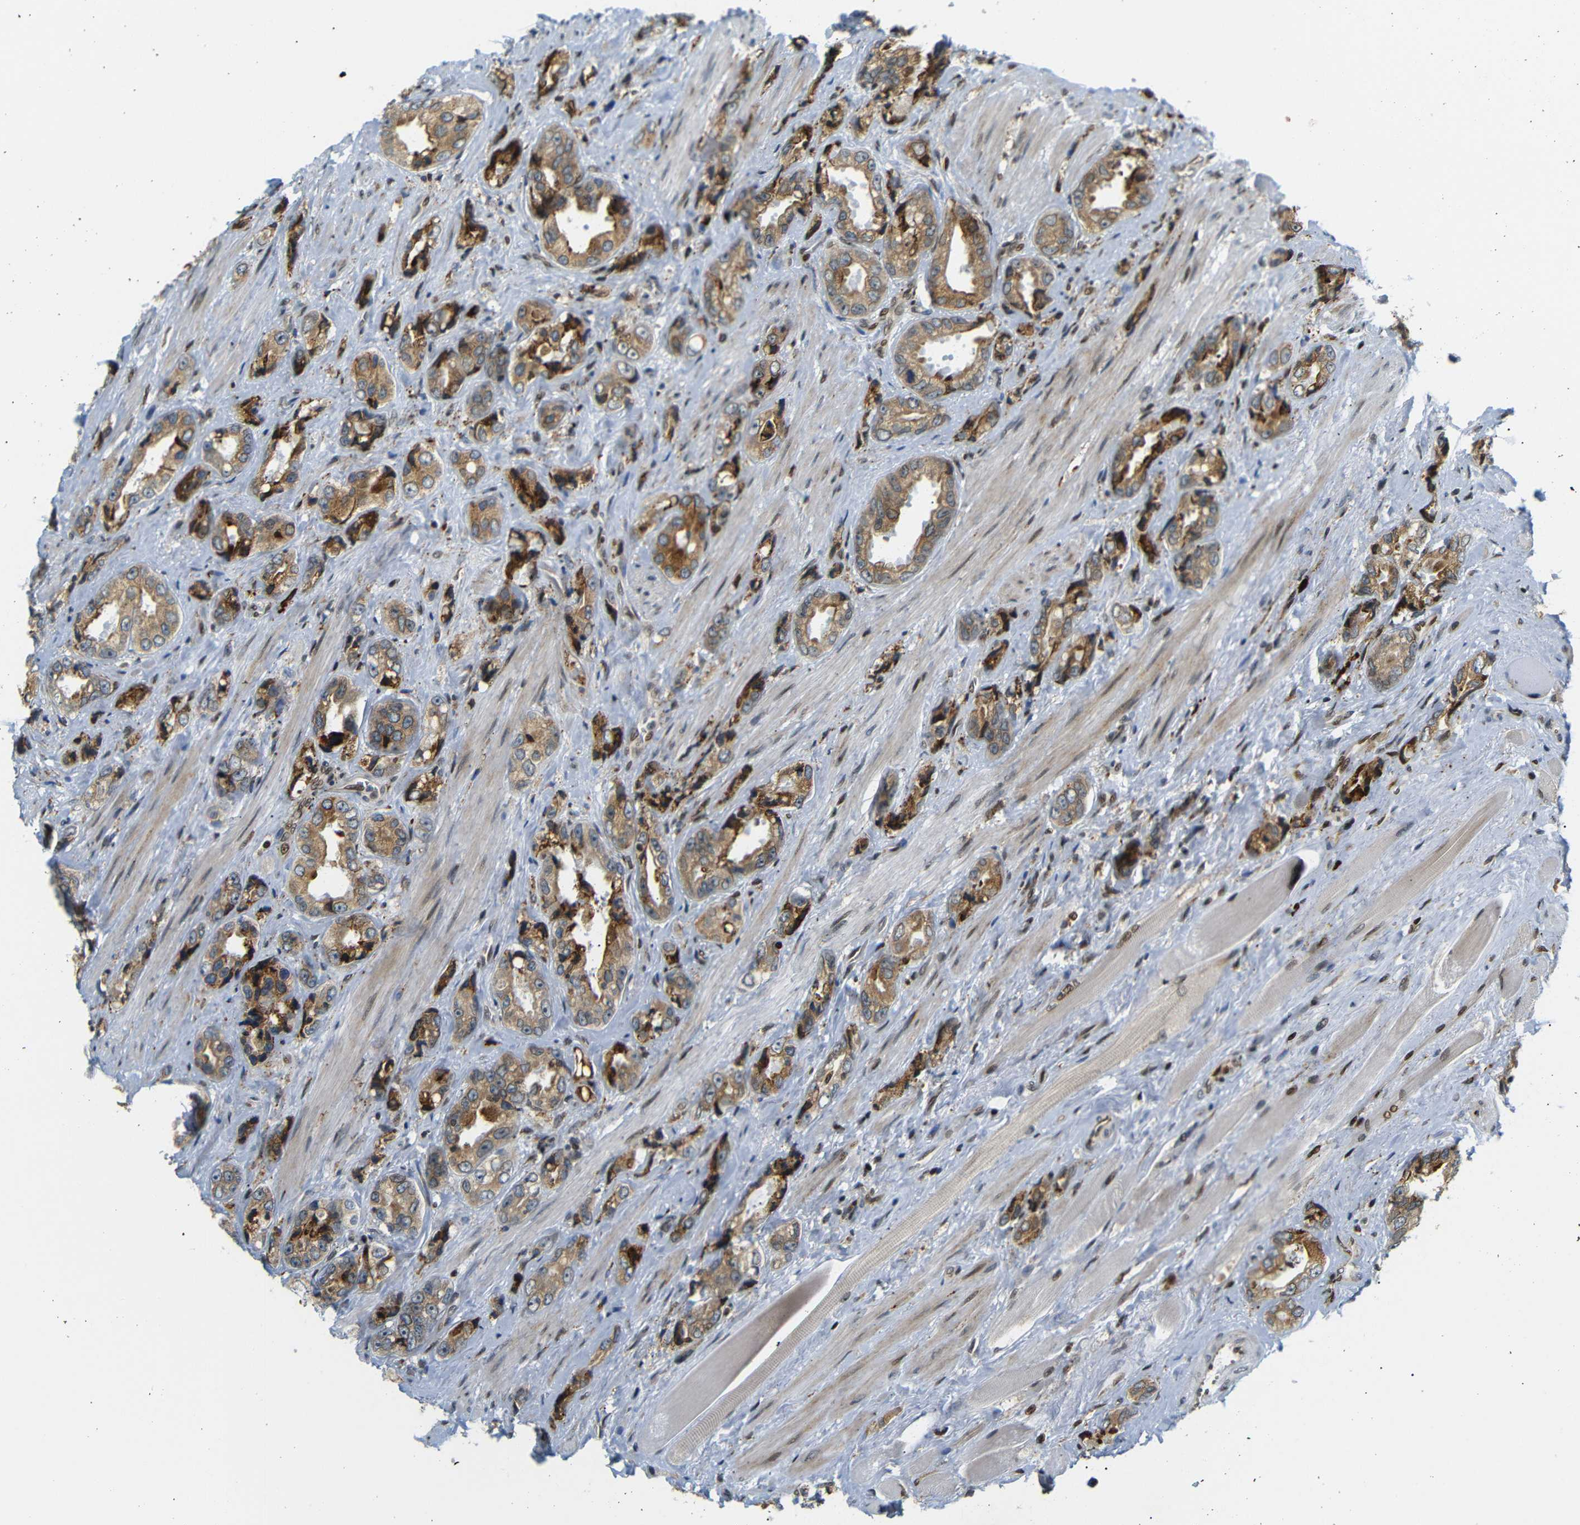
{"staining": {"intensity": "moderate", "quantity": ">75%", "location": "cytoplasmic/membranous"}, "tissue": "prostate cancer", "cell_type": "Tumor cells", "image_type": "cancer", "snomed": [{"axis": "morphology", "description": "Adenocarcinoma, High grade"}, {"axis": "topography", "description": "Prostate"}], "caption": "Brown immunohistochemical staining in human prostate adenocarcinoma (high-grade) demonstrates moderate cytoplasmic/membranous positivity in approximately >75% of tumor cells.", "gene": "SPCS2", "patient": {"sex": "male", "age": 61}}